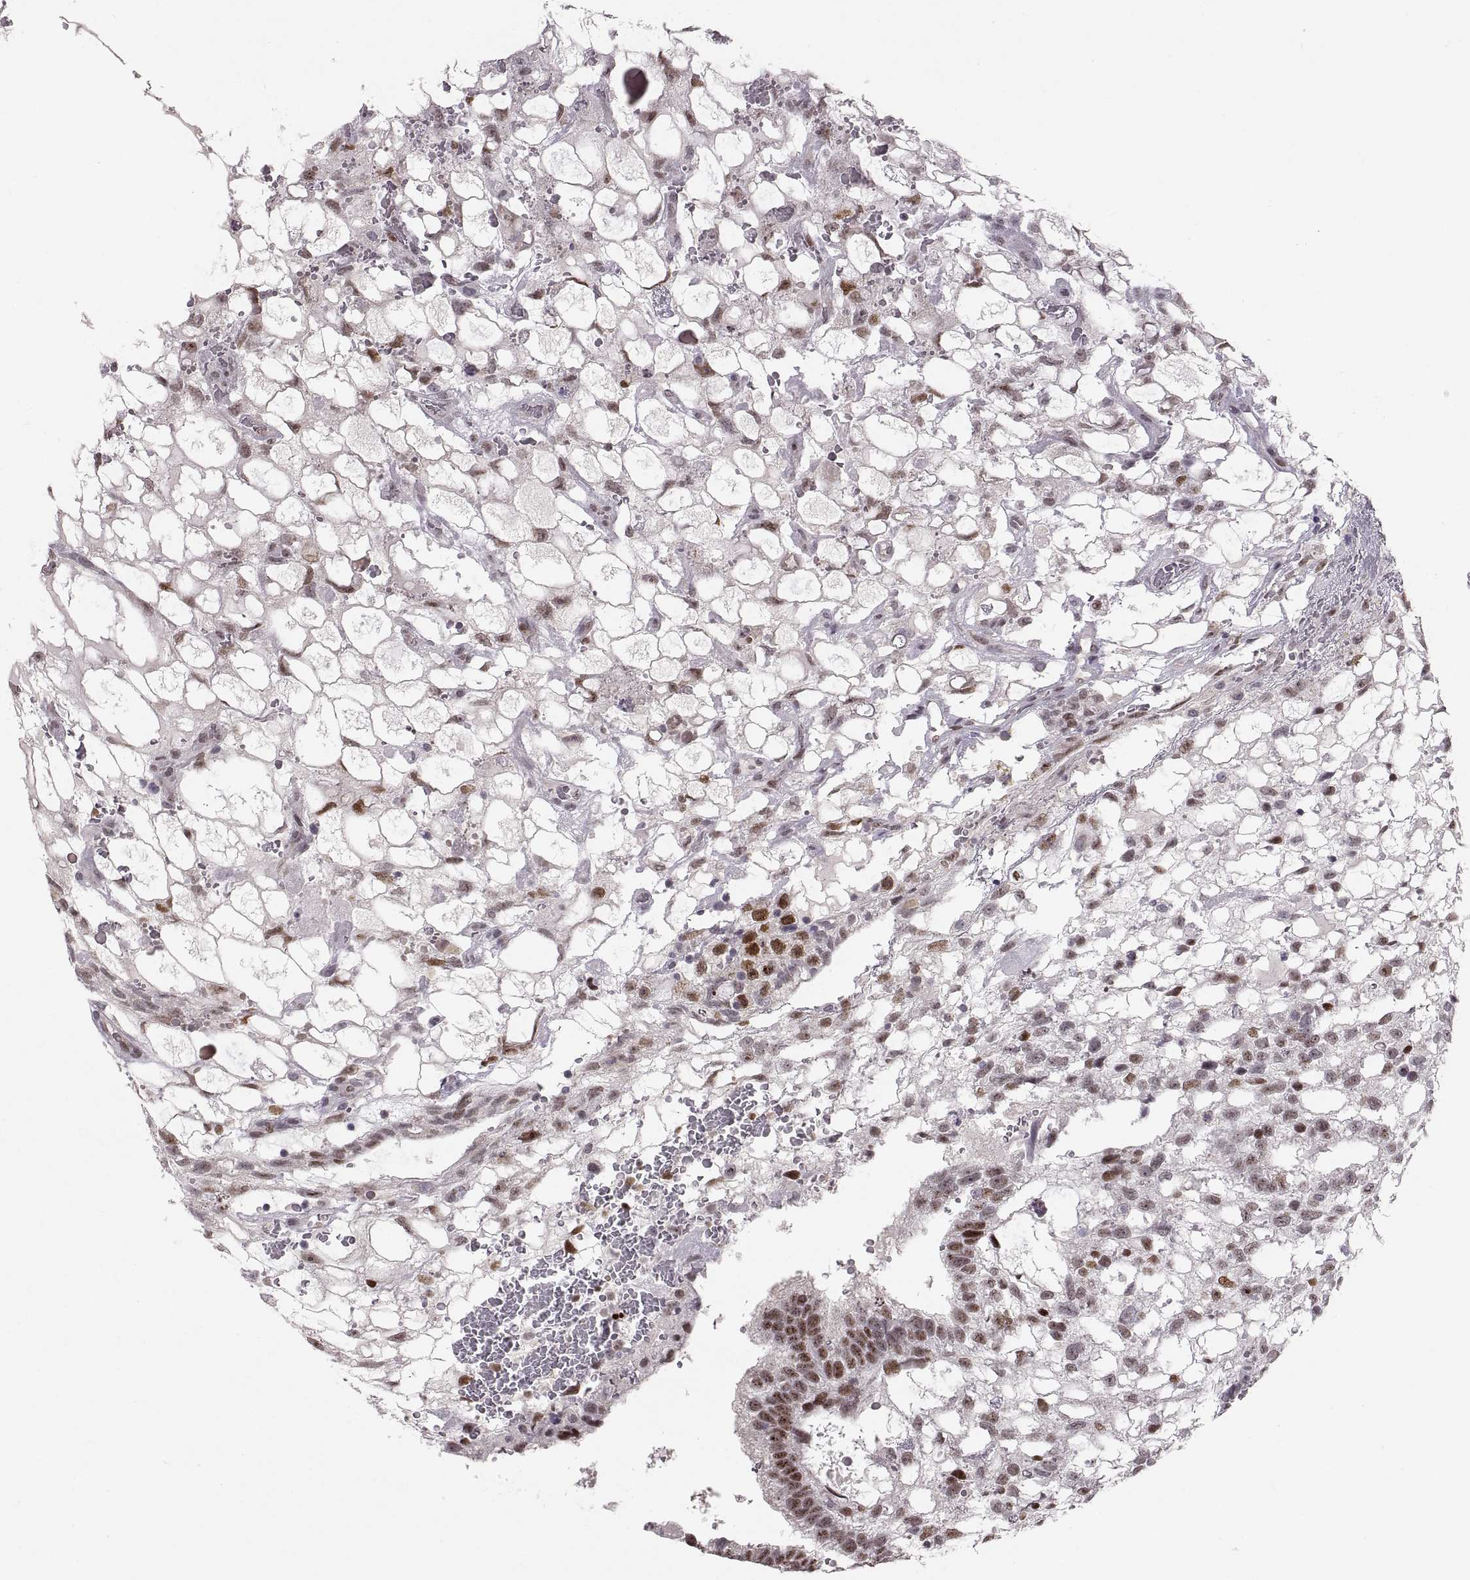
{"staining": {"intensity": "strong", "quantity": "25%-75%", "location": "nuclear"}, "tissue": "testis cancer", "cell_type": "Tumor cells", "image_type": "cancer", "snomed": [{"axis": "morphology", "description": "Normal tissue, NOS"}, {"axis": "morphology", "description": "Carcinoma, Embryonal, NOS"}, {"axis": "topography", "description": "Testis"}, {"axis": "topography", "description": "Epididymis"}], "caption": "Tumor cells reveal strong nuclear staining in about 25%-75% of cells in testis cancer (embryonal carcinoma).", "gene": "SNAI1", "patient": {"sex": "male", "age": 32}}